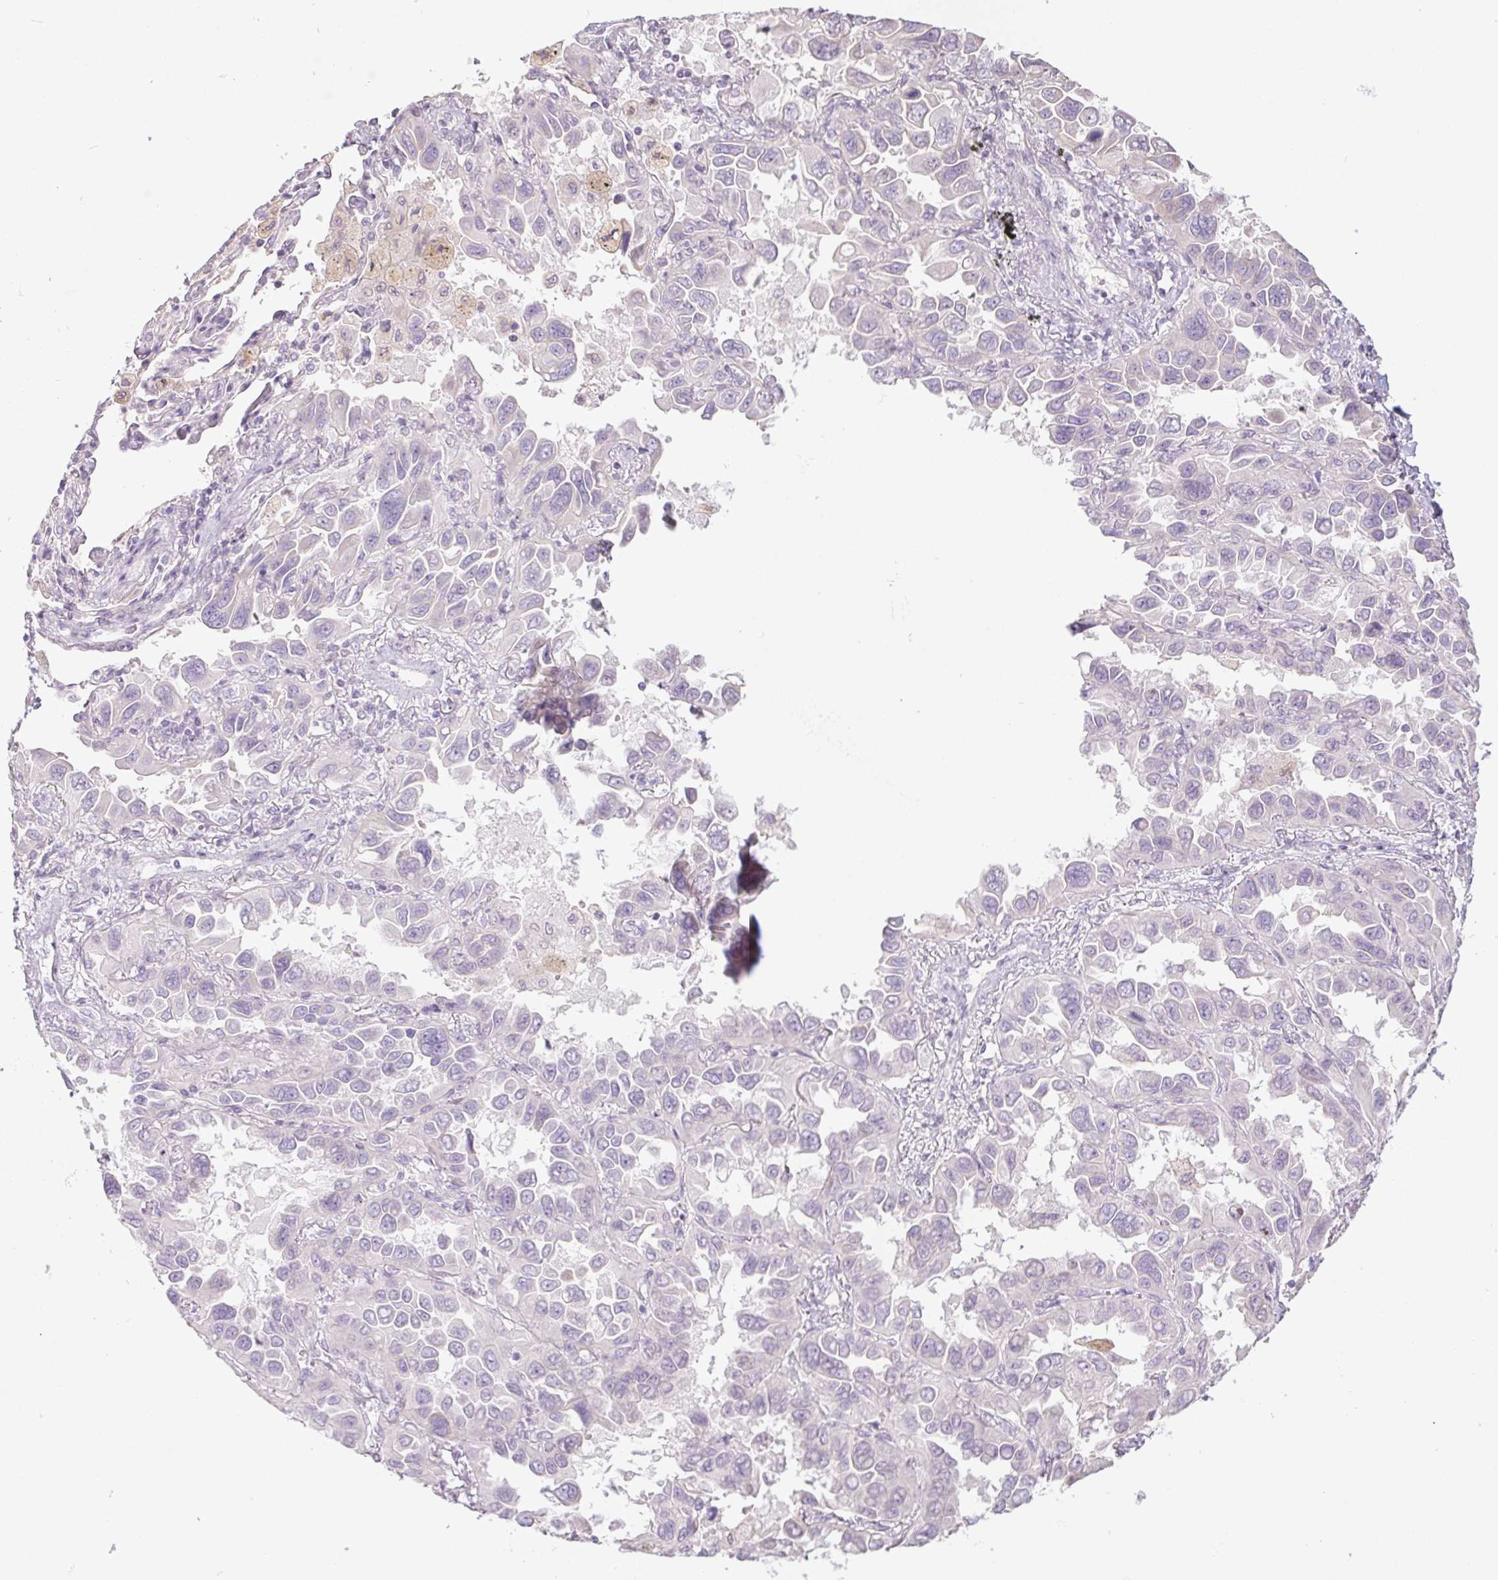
{"staining": {"intensity": "negative", "quantity": "none", "location": "none"}, "tissue": "lung cancer", "cell_type": "Tumor cells", "image_type": "cancer", "snomed": [{"axis": "morphology", "description": "Adenocarcinoma, NOS"}, {"axis": "topography", "description": "Lung"}], "caption": "Protein analysis of adenocarcinoma (lung) demonstrates no significant positivity in tumor cells.", "gene": "CTCFL", "patient": {"sex": "male", "age": 64}}